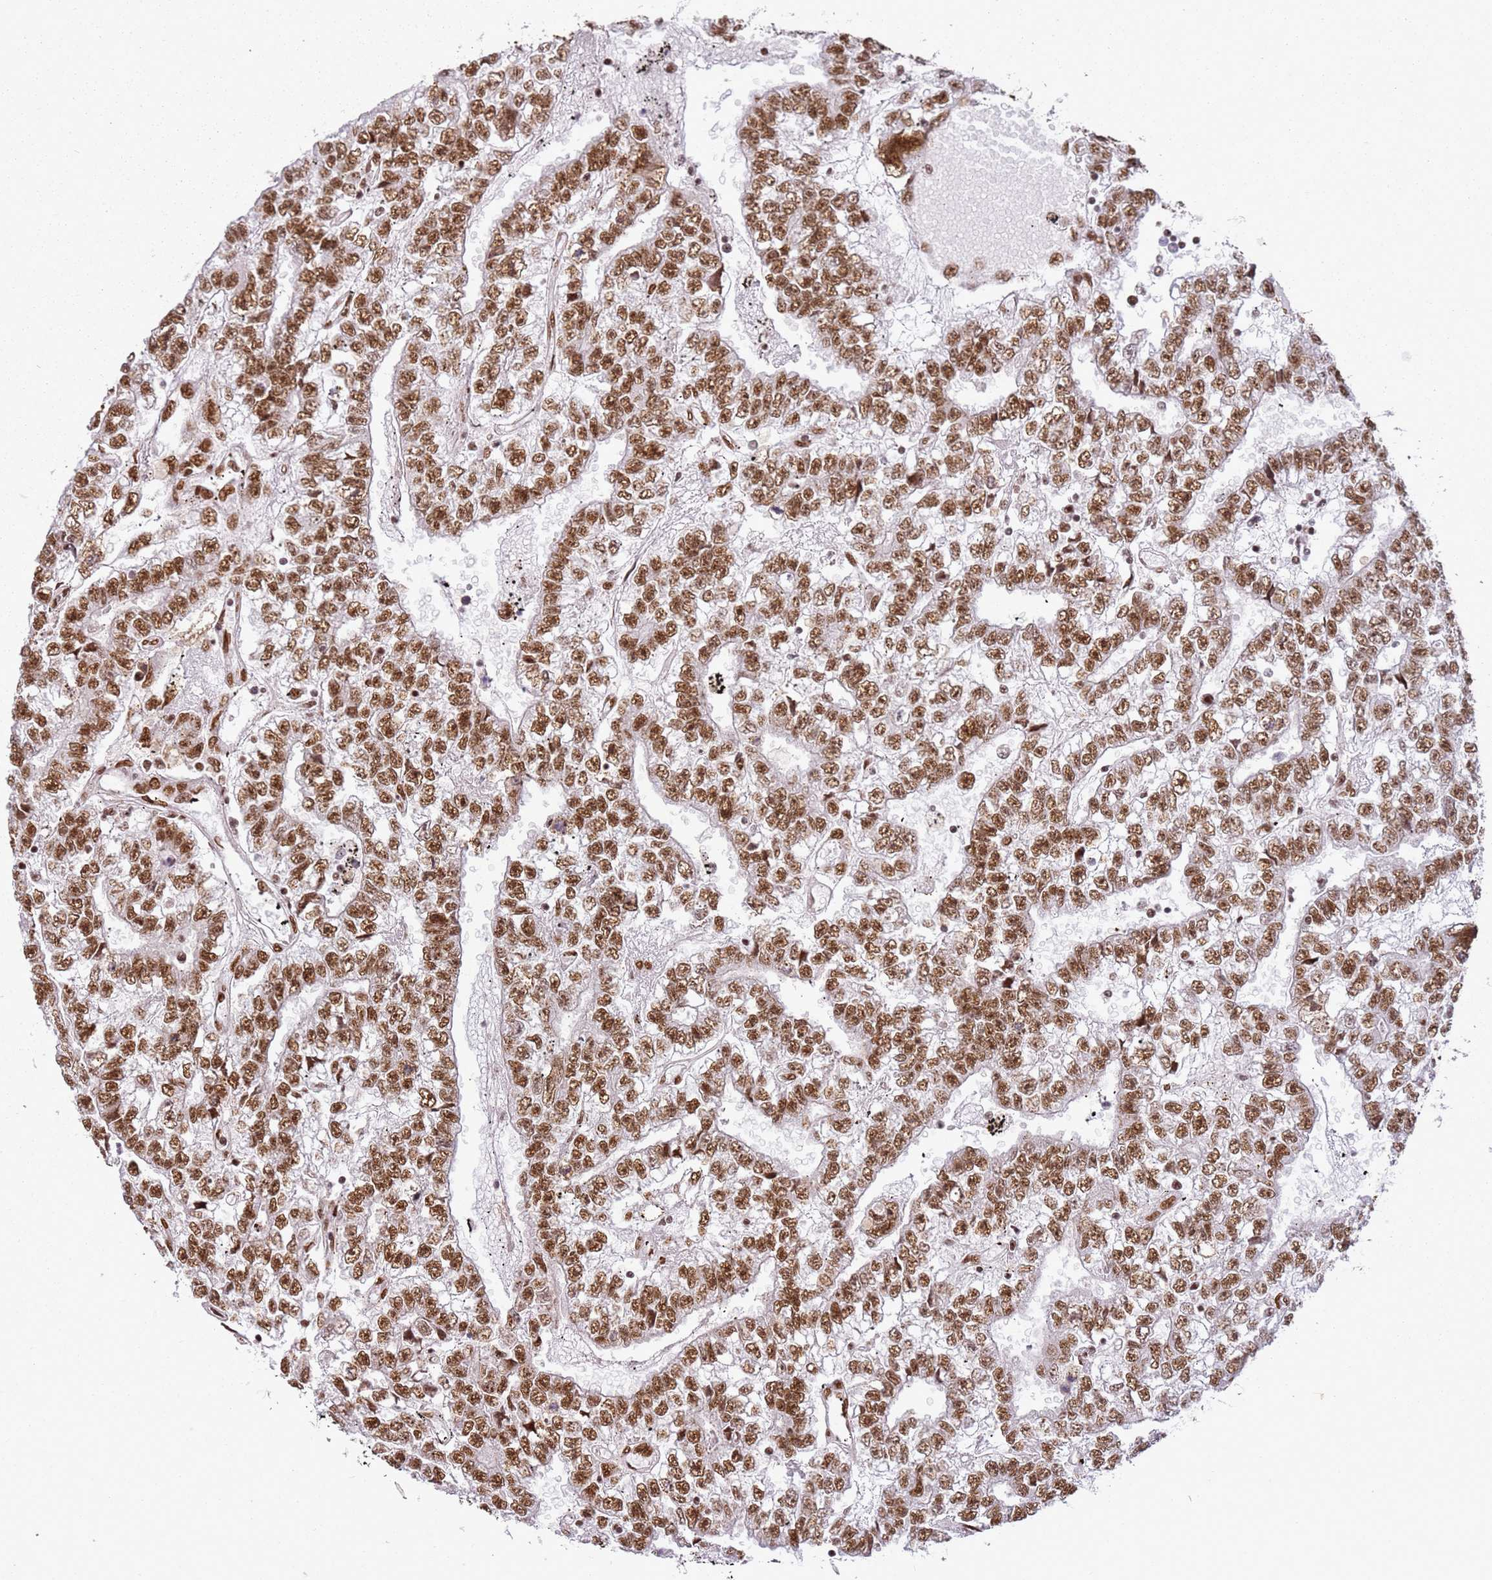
{"staining": {"intensity": "moderate", "quantity": ">75%", "location": "nuclear"}, "tissue": "testis cancer", "cell_type": "Tumor cells", "image_type": "cancer", "snomed": [{"axis": "morphology", "description": "Carcinoma, Embryonal, NOS"}, {"axis": "topography", "description": "Testis"}], "caption": "Moderate nuclear positivity is appreciated in approximately >75% of tumor cells in testis embryonal carcinoma.", "gene": "TENT4A", "patient": {"sex": "male", "age": 25}}